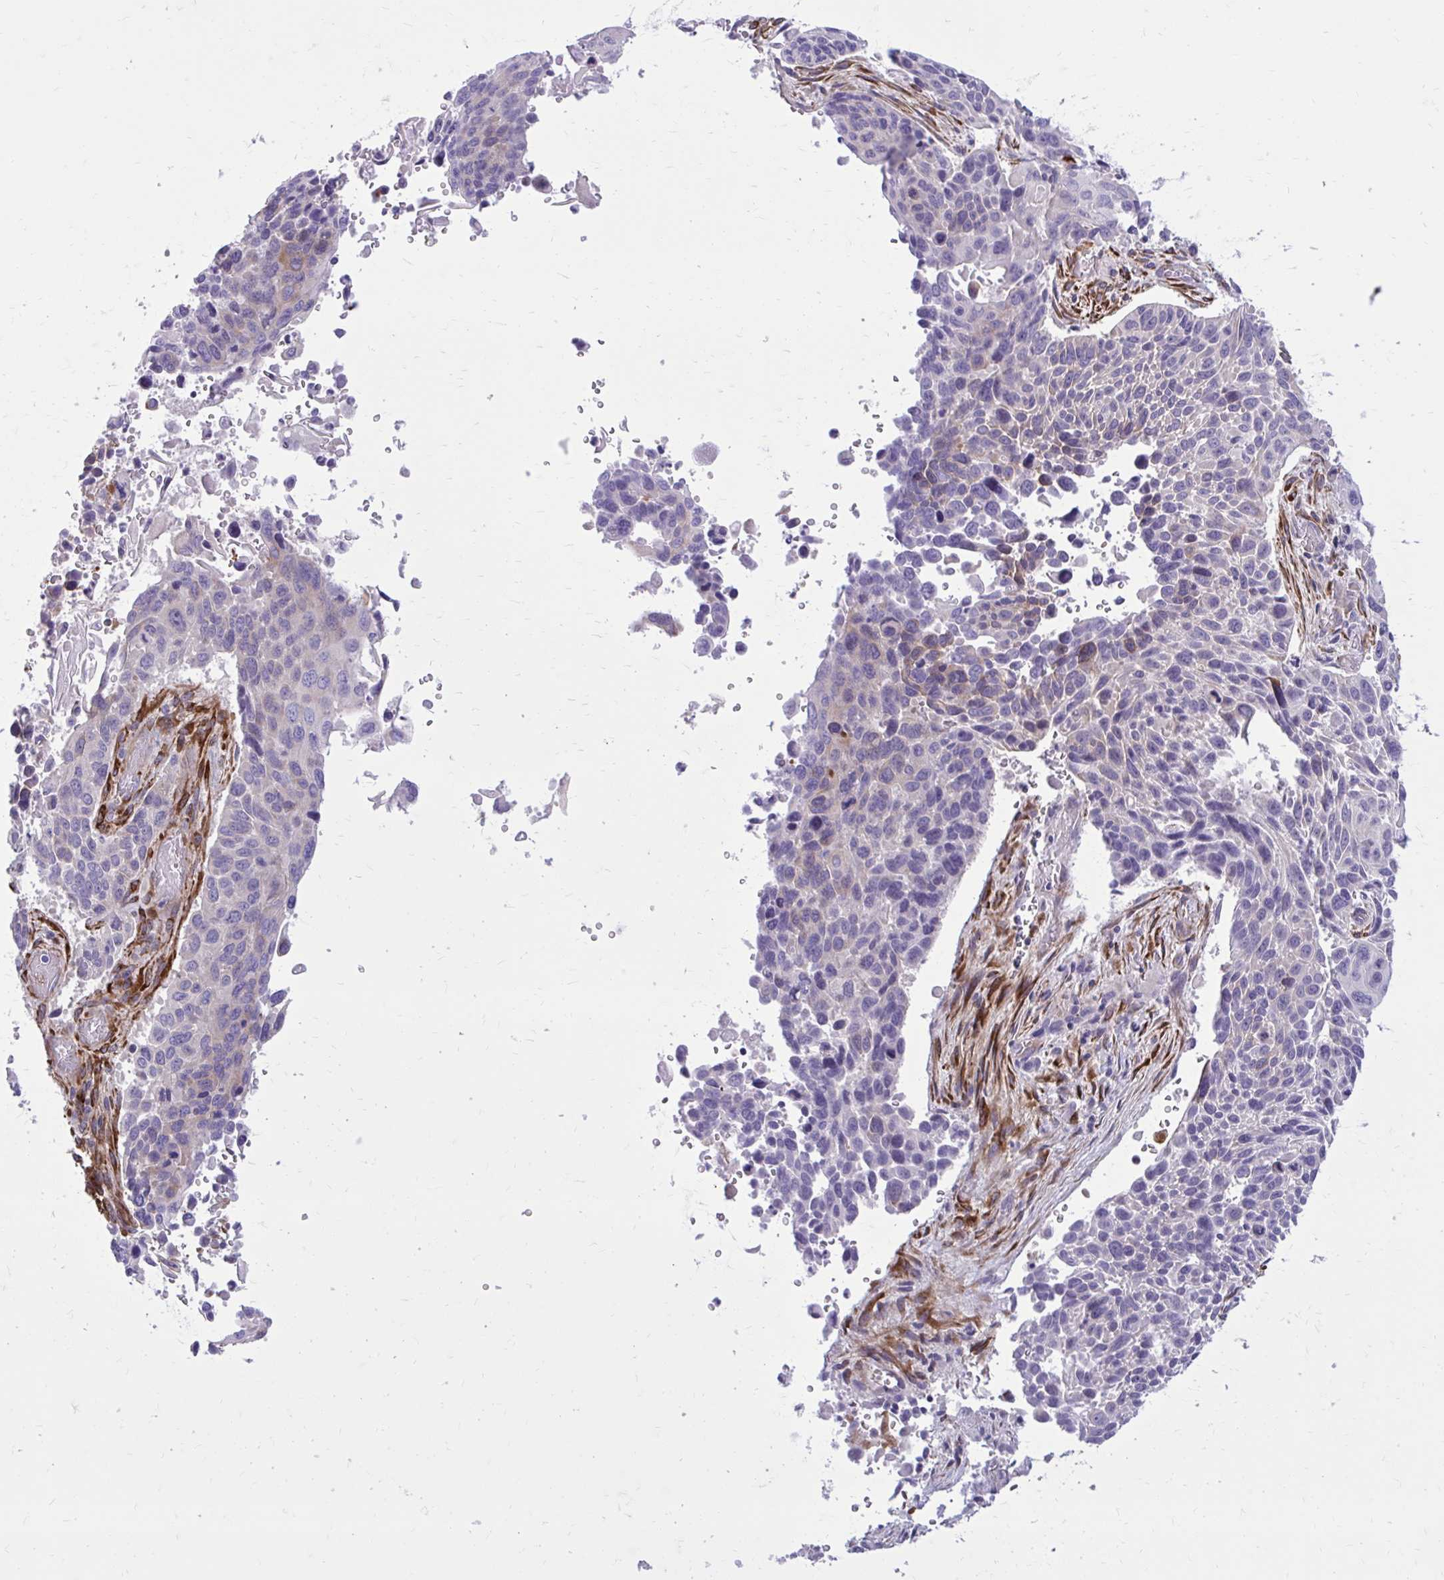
{"staining": {"intensity": "negative", "quantity": "none", "location": "none"}, "tissue": "lung cancer", "cell_type": "Tumor cells", "image_type": "cancer", "snomed": [{"axis": "morphology", "description": "Squamous cell carcinoma, NOS"}, {"axis": "topography", "description": "Lung"}], "caption": "This is an immunohistochemistry image of lung cancer. There is no staining in tumor cells.", "gene": "BEND5", "patient": {"sex": "male", "age": 68}}